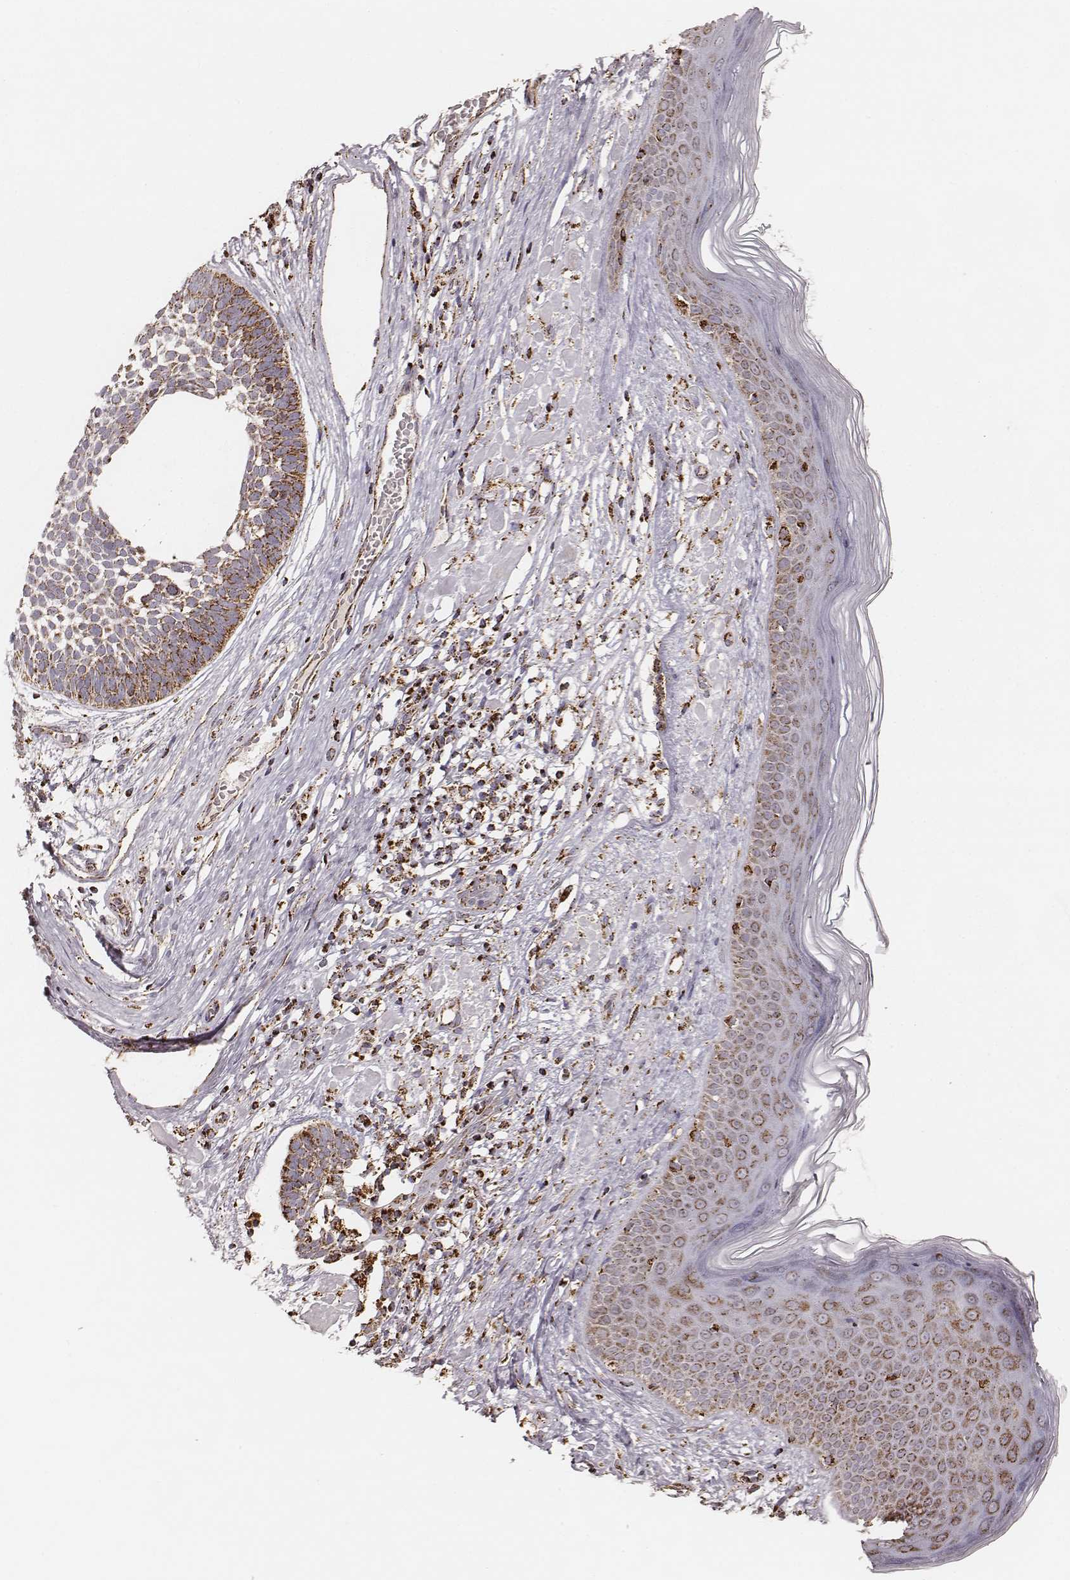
{"staining": {"intensity": "strong", "quantity": ">75%", "location": "cytoplasmic/membranous"}, "tissue": "skin cancer", "cell_type": "Tumor cells", "image_type": "cancer", "snomed": [{"axis": "morphology", "description": "Basal cell carcinoma"}, {"axis": "topography", "description": "Skin"}], "caption": "Protein positivity by immunohistochemistry exhibits strong cytoplasmic/membranous positivity in approximately >75% of tumor cells in basal cell carcinoma (skin). The protein is shown in brown color, while the nuclei are stained blue.", "gene": "CS", "patient": {"sex": "male", "age": 85}}